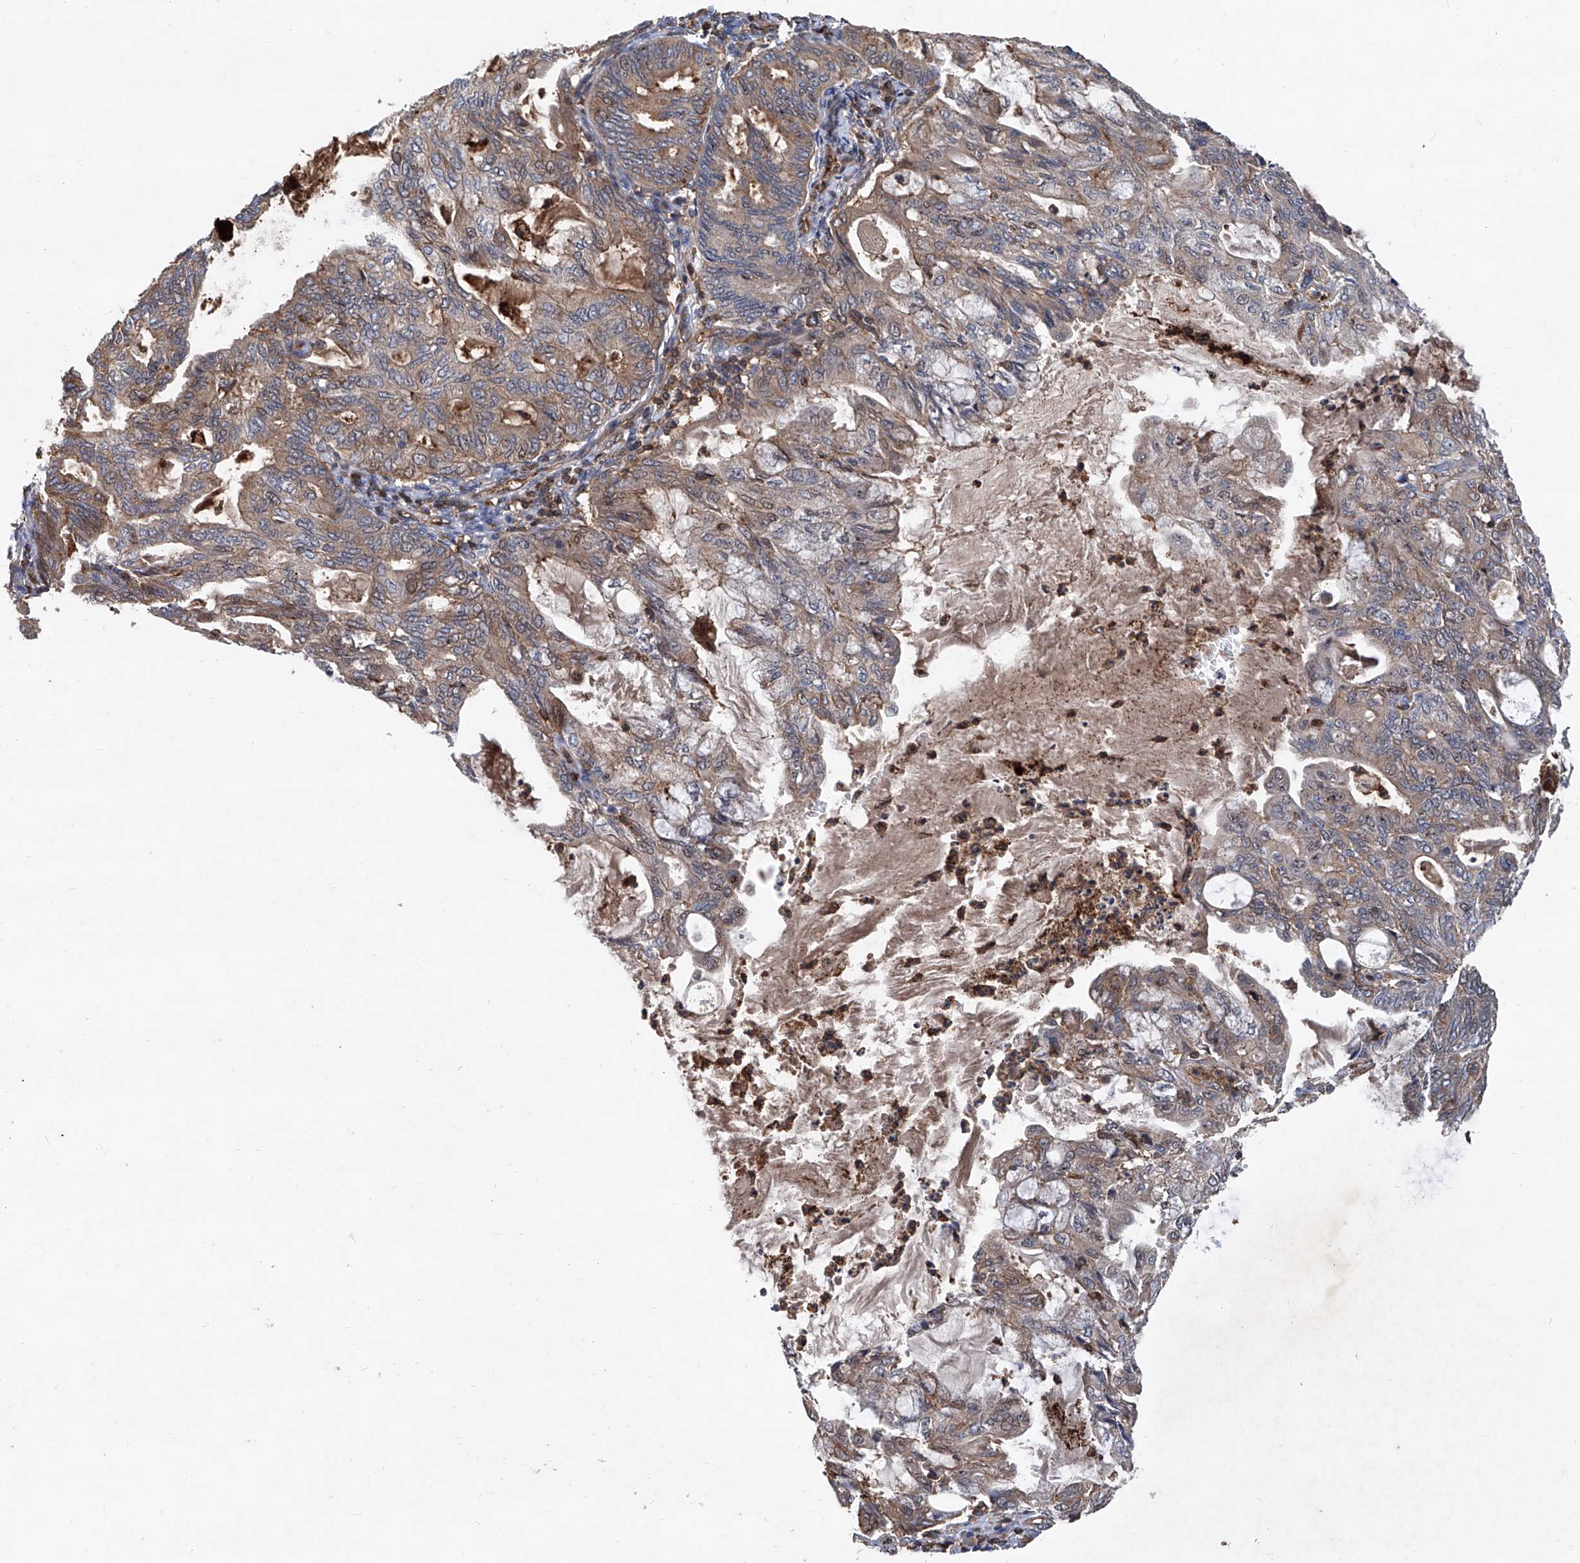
{"staining": {"intensity": "weak", "quantity": "25%-75%", "location": "cytoplasmic/membranous"}, "tissue": "endometrial cancer", "cell_type": "Tumor cells", "image_type": "cancer", "snomed": [{"axis": "morphology", "description": "Adenocarcinoma, NOS"}, {"axis": "topography", "description": "Endometrium"}], "caption": "Approximately 25%-75% of tumor cells in human endometrial cancer (adenocarcinoma) demonstrate weak cytoplasmic/membranous protein positivity as visualized by brown immunohistochemical staining.", "gene": "NT5C3A", "patient": {"sex": "female", "age": 86}}